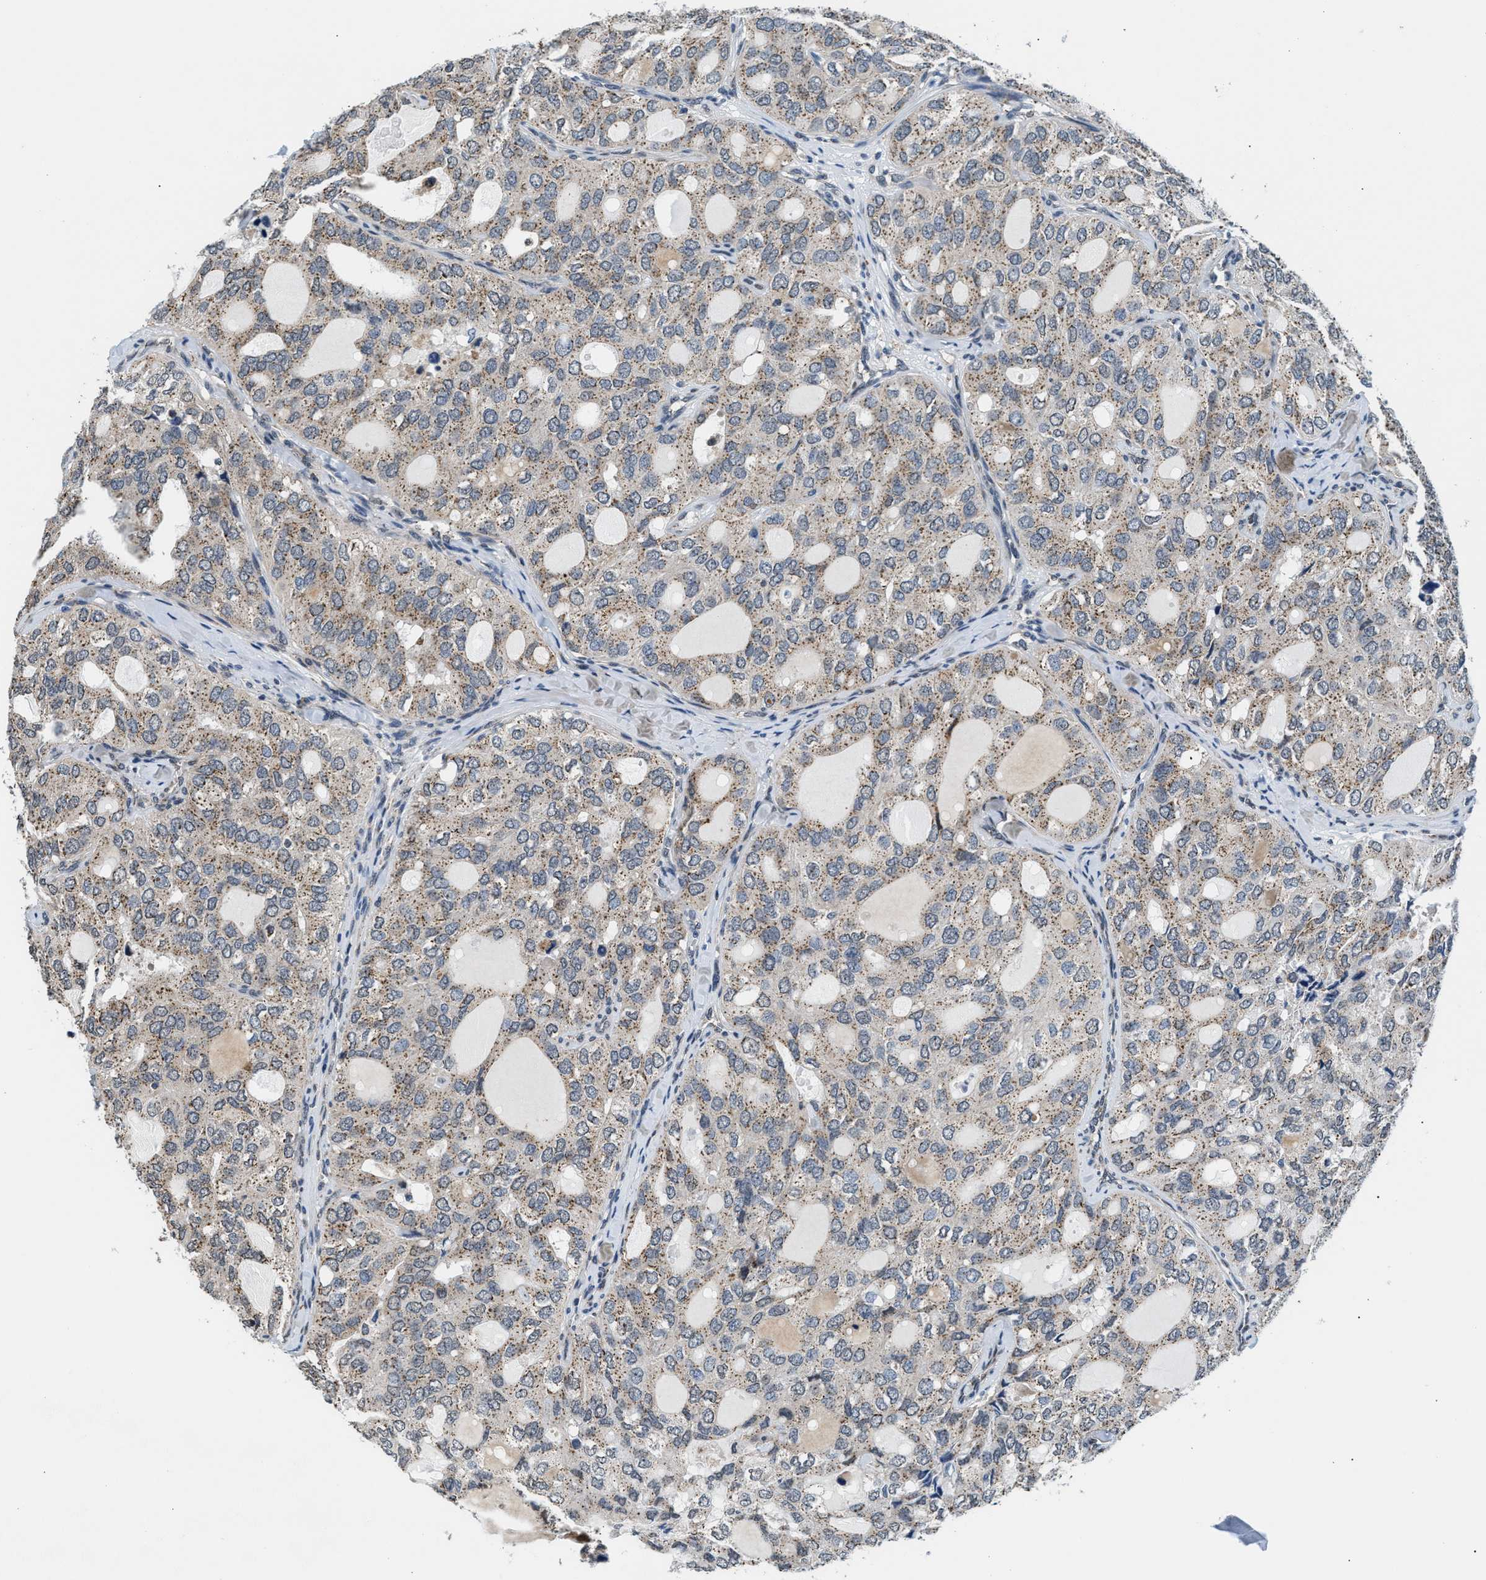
{"staining": {"intensity": "weak", "quantity": ">75%", "location": "cytoplasmic/membranous"}, "tissue": "thyroid cancer", "cell_type": "Tumor cells", "image_type": "cancer", "snomed": [{"axis": "morphology", "description": "Follicular adenoma carcinoma, NOS"}, {"axis": "topography", "description": "Thyroid gland"}], "caption": "Thyroid follicular adenoma carcinoma was stained to show a protein in brown. There is low levels of weak cytoplasmic/membranous staining in about >75% of tumor cells.", "gene": "KCNMB2", "patient": {"sex": "male", "age": 75}}